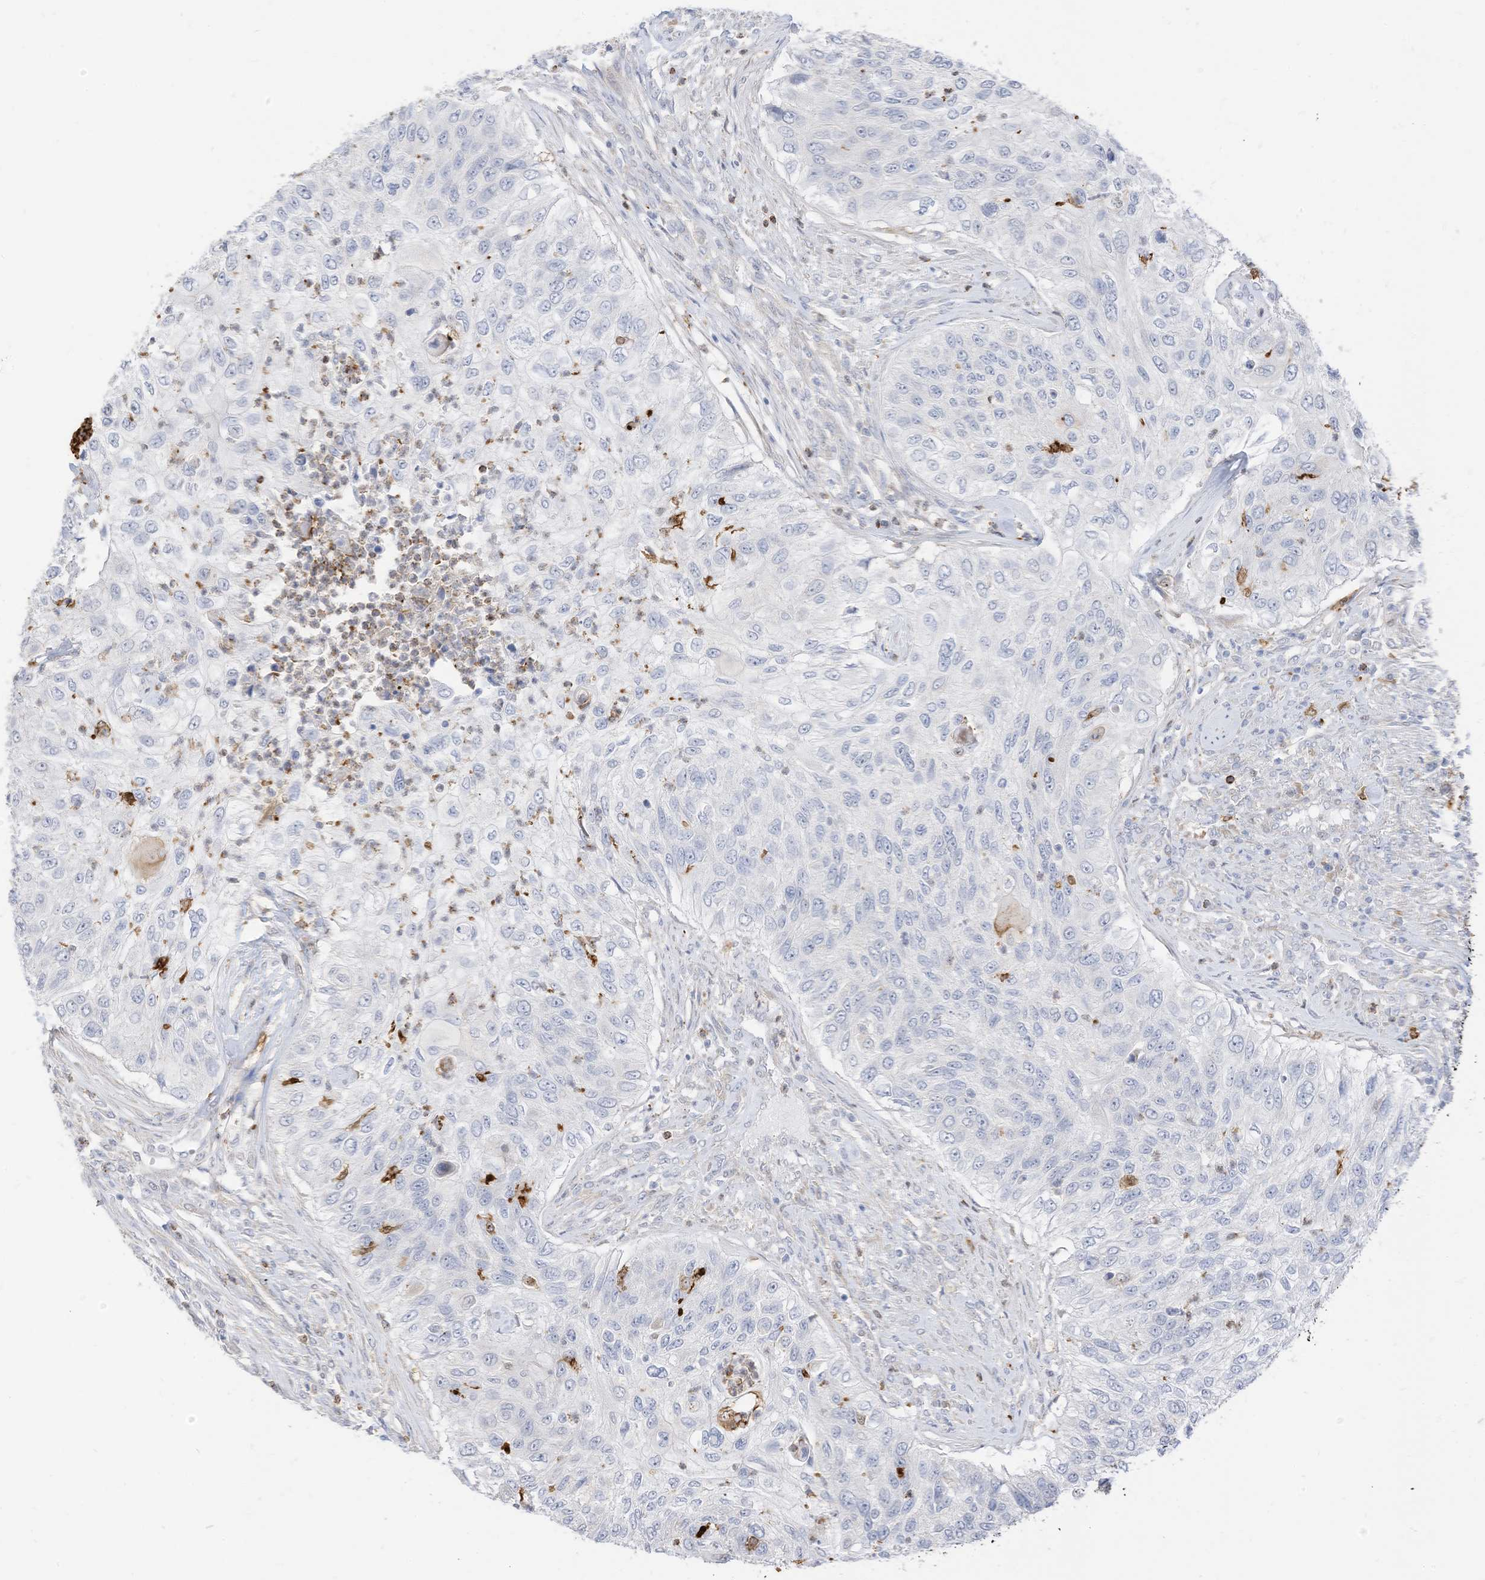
{"staining": {"intensity": "negative", "quantity": "none", "location": "none"}, "tissue": "urothelial cancer", "cell_type": "Tumor cells", "image_type": "cancer", "snomed": [{"axis": "morphology", "description": "Urothelial carcinoma, High grade"}, {"axis": "topography", "description": "Urinary bladder"}], "caption": "IHC photomicrograph of urothelial cancer stained for a protein (brown), which displays no staining in tumor cells.", "gene": "ATP13A1", "patient": {"sex": "female", "age": 60}}